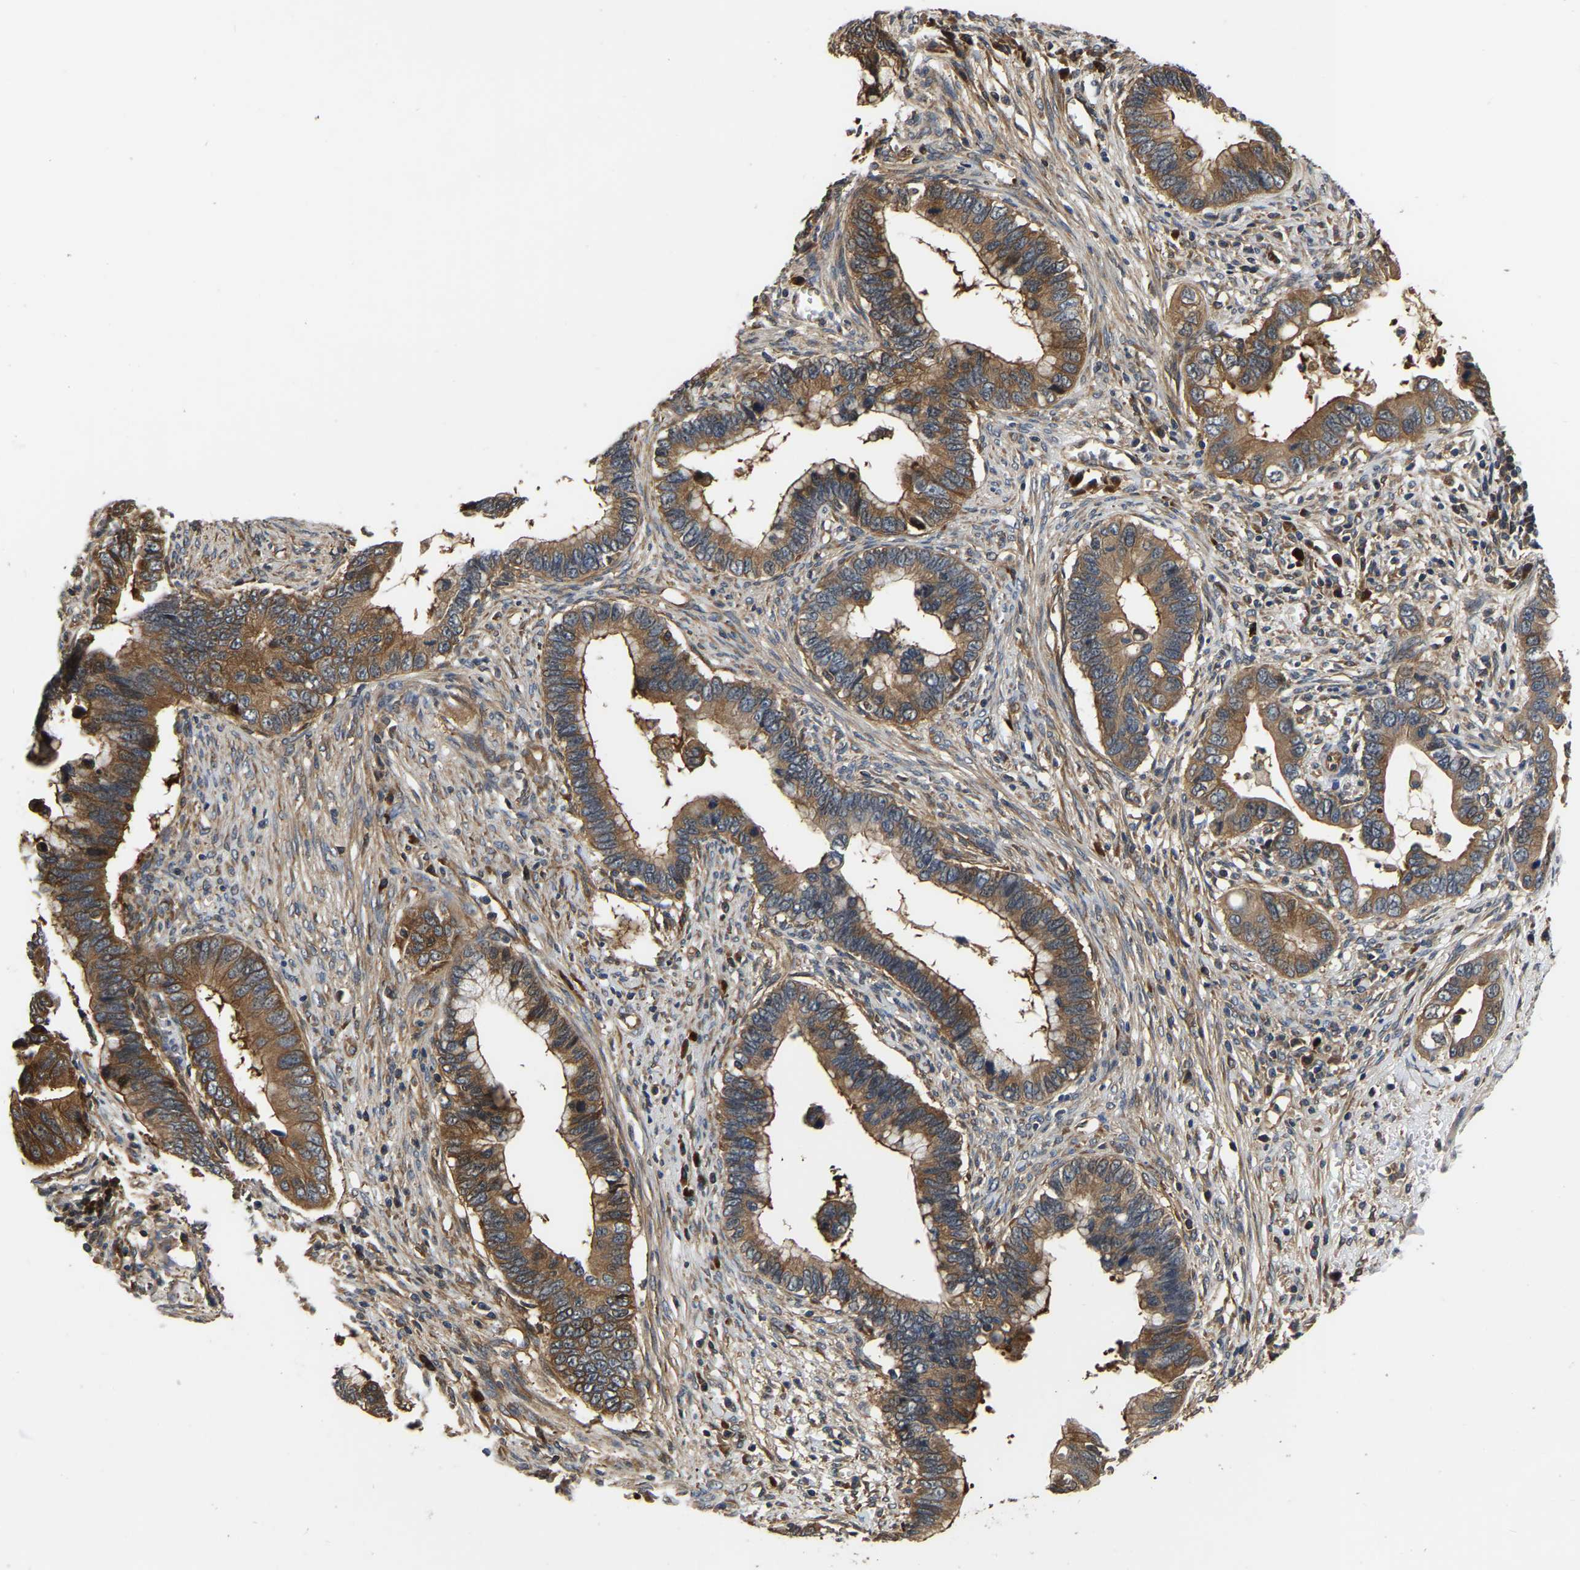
{"staining": {"intensity": "moderate", "quantity": ">75%", "location": "cytoplasmic/membranous"}, "tissue": "cervical cancer", "cell_type": "Tumor cells", "image_type": "cancer", "snomed": [{"axis": "morphology", "description": "Adenocarcinoma, NOS"}, {"axis": "topography", "description": "Cervix"}], "caption": "Immunohistochemistry histopathology image of cervical adenocarcinoma stained for a protein (brown), which shows medium levels of moderate cytoplasmic/membranous staining in approximately >75% of tumor cells.", "gene": "GARS1", "patient": {"sex": "female", "age": 44}}